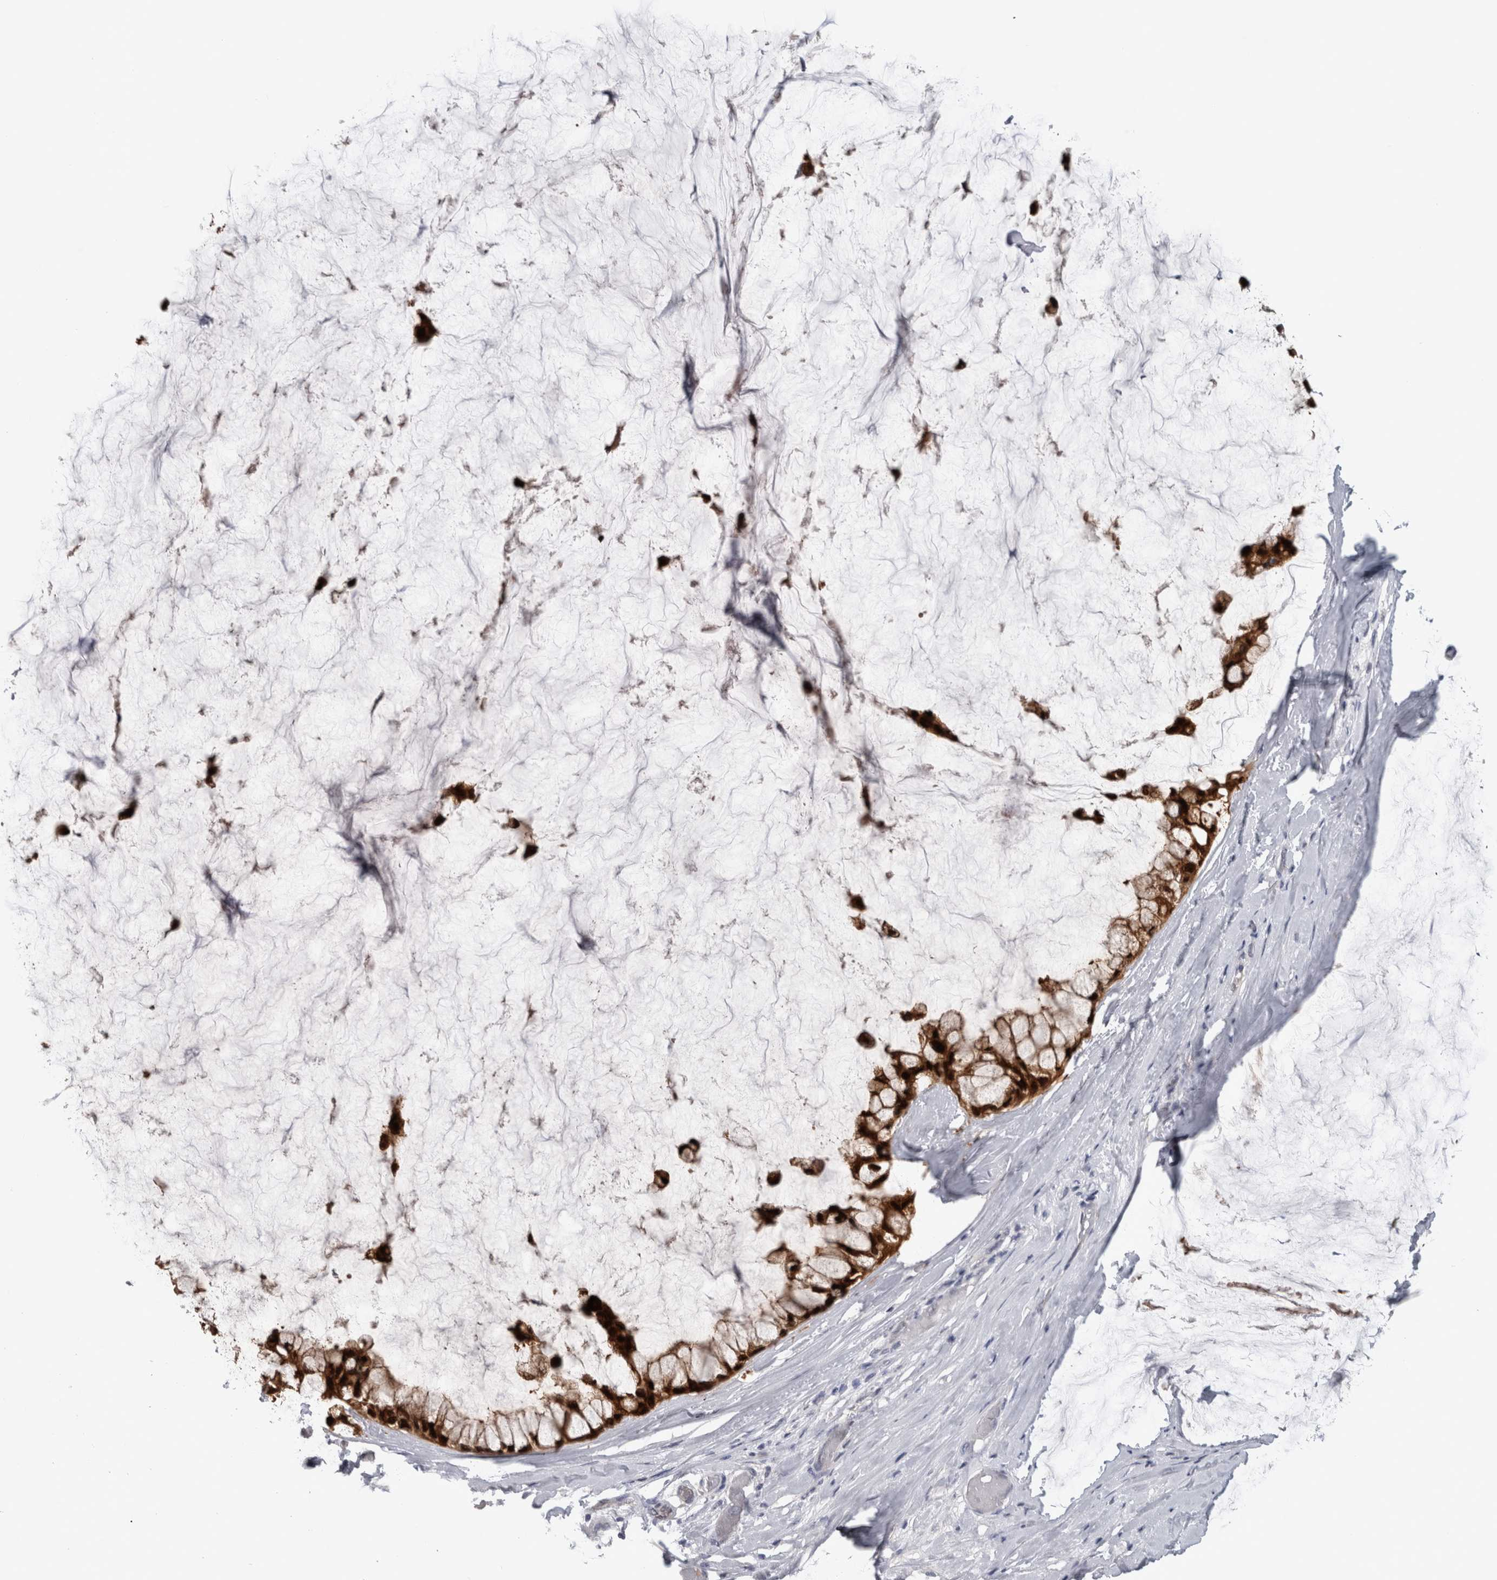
{"staining": {"intensity": "strong", "quantity": ">75%", "location": "cytoplasmic/membranous,nuclear"}, "tissue": "ovarian cancer", "cell_type": "Tumor cells", "image_type": "cancer", "snomed": [{"axis": "morphology", "description": "Cystadenocarcinoma, mucinous, NOS"}, {"axis": "topography", "description": "Ovary"}], "caption": "The photomicrograph reveals immunohistochemical staining of ovarian cancer (mucinous cystadenocarcinoma). There is strong cytoplasmic/membranous and nuclear positivity is present in about >75% of tumor cells.", "gene": "NAPRT", "patient": {"sex": "female", "age": 39}}